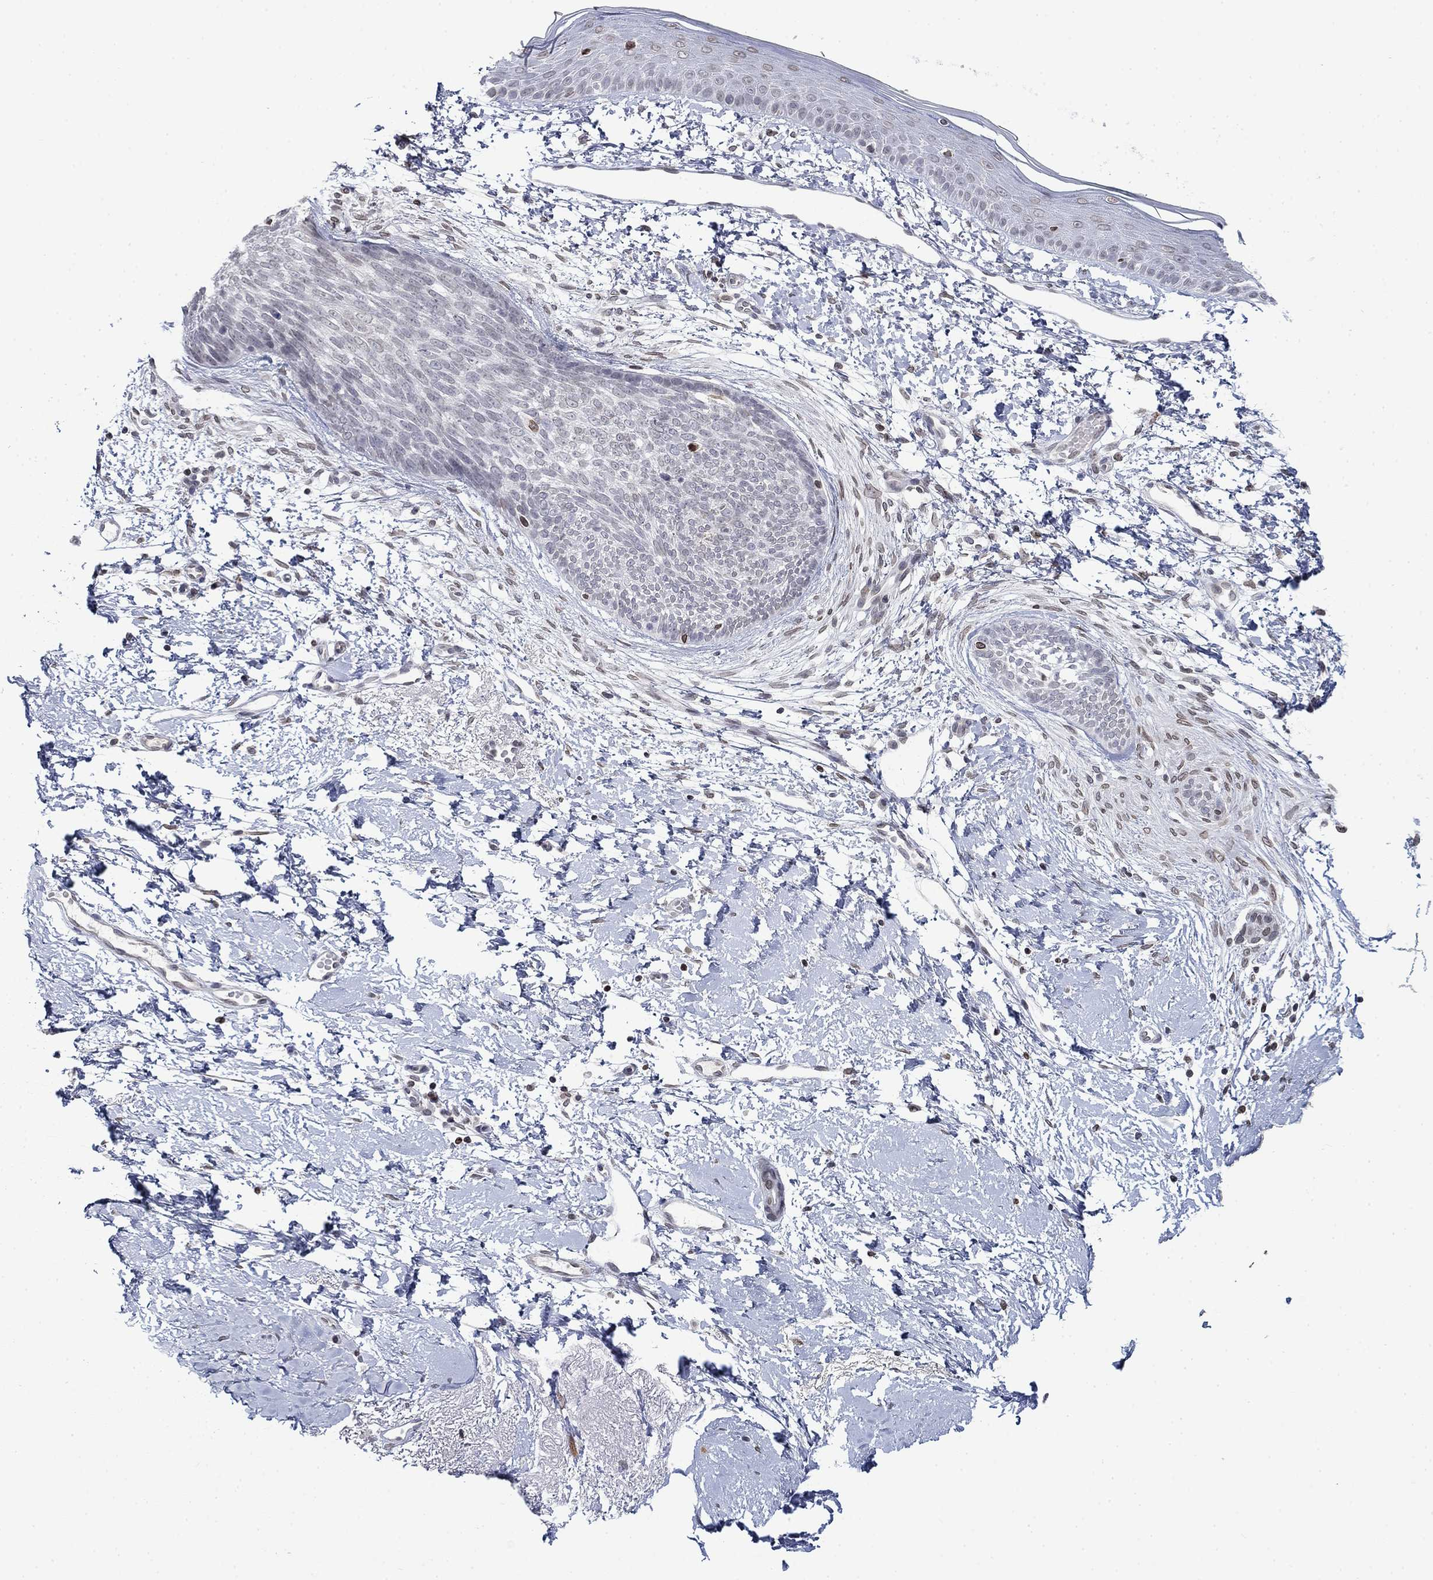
{"staining": {"intensity": "strong", "quantity": "<25%", "location": "cytoplasmic/membranous,nuclear"}, "tissue": "skin cancer", "cell_type": "Tumor cells", "image_type": "cancer", "snomed": [{"axis": "morphology", "description": "Normal tissue, NOS"}, {"axis": "morphology", "description": "Basal cell carcinoma"}, {"axis": "topography", "description": "Skin"}], "caption": "This is a histology image of immunohistochemistry staining of skin cancer, which shows strong staining in the cytoplasmic/membranous and nuclear of tumor cells.", "gene": "TOR1AIP1", "patient": {"sex": "male", "age": 84}}